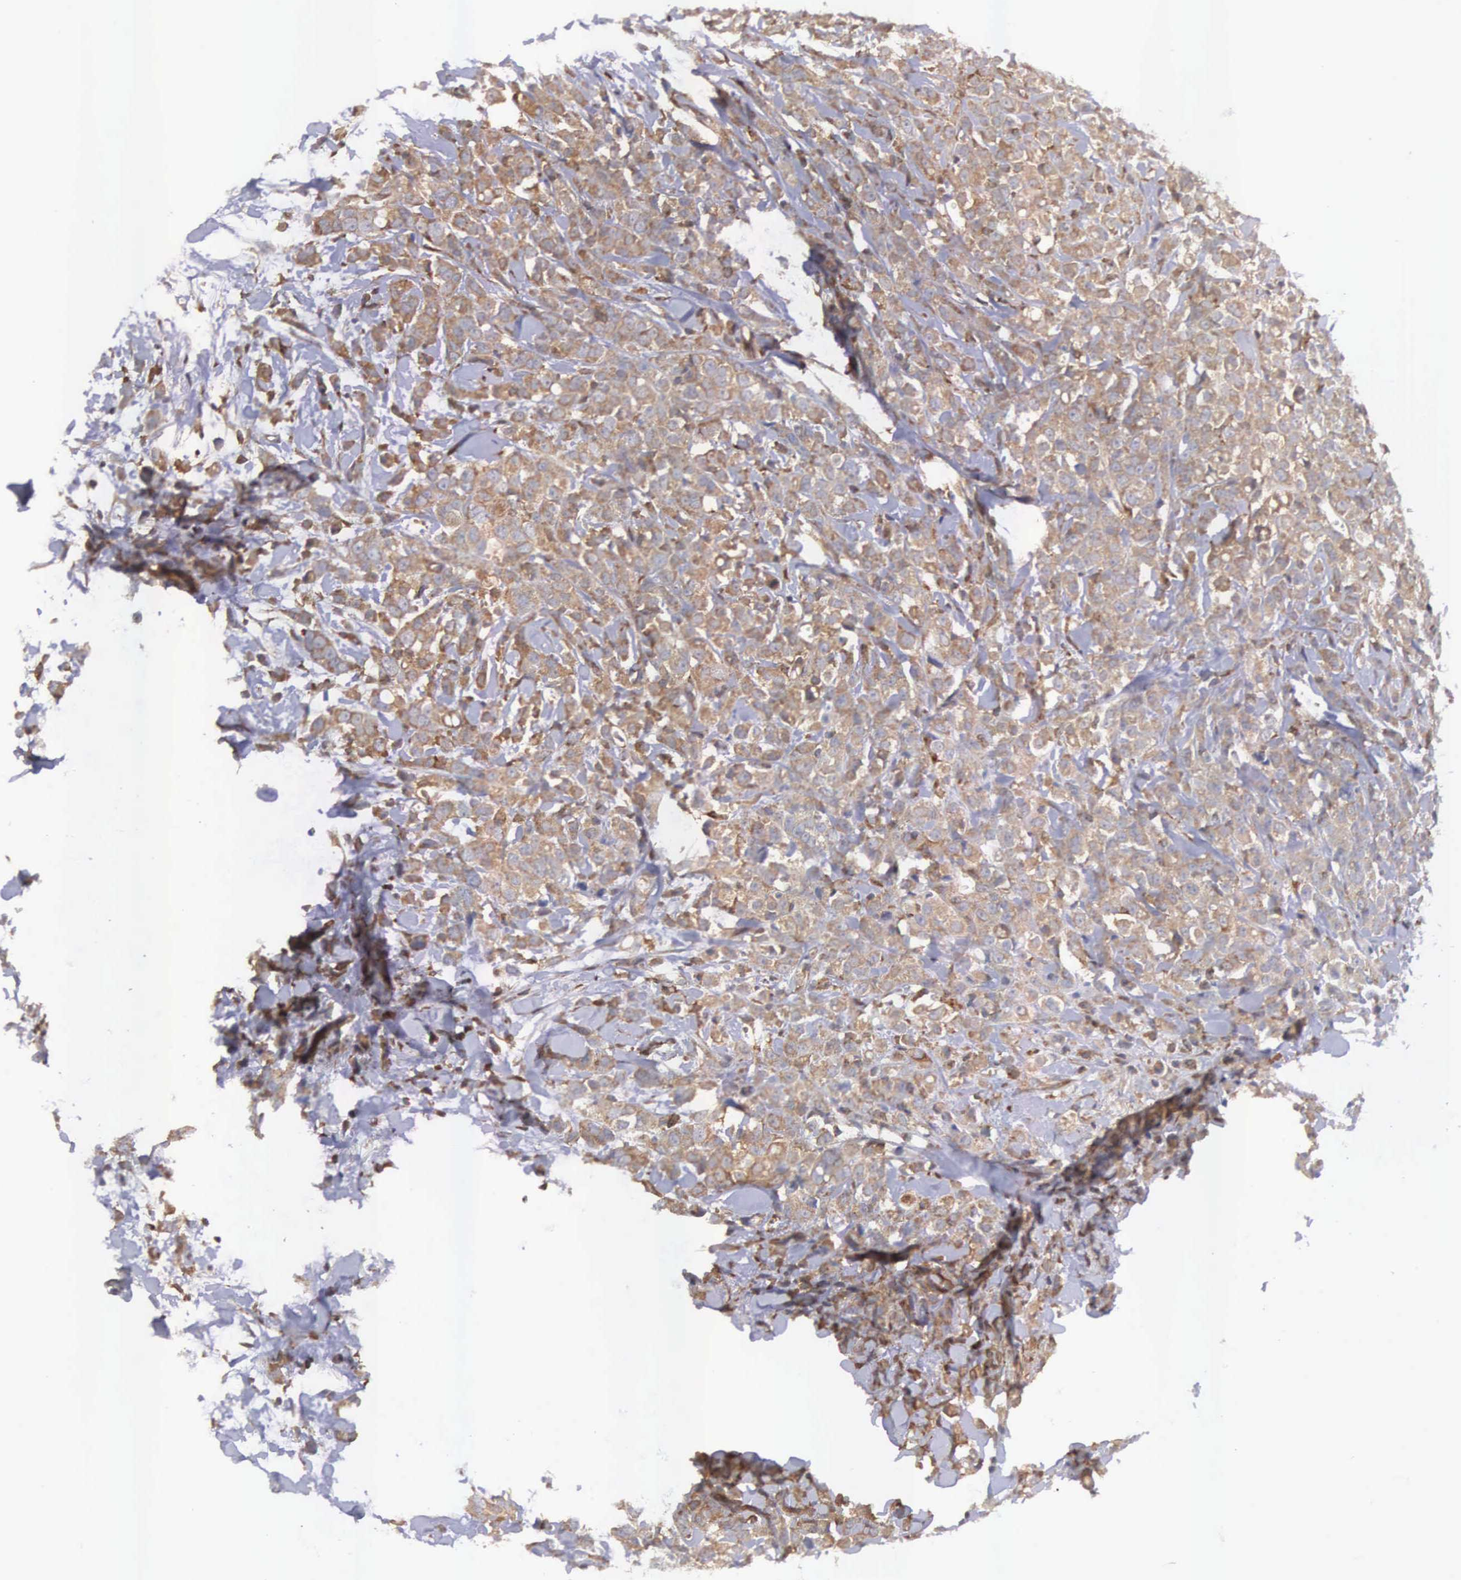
{"staining": {"intensity": "moderate", "quantity": ">75%", "location": "cytoplasmic/membranous"}, "tissue": "breast cancer", "cell_type": "Tumor cells", "image_type": "cancer", "snomed": [{"axis": "morphology", "description": "Lobular carcinoma"}, {"axis": "topography", "description": "Breast"}], "caption": "Brown immunohistochemical staining in human breast lobular carcinoma demonstrates moderate cytoplasmic/membranous expression in approximately >75% of tumor cells.", "gene": "DHRS1", "patient": {"sex": "female", "age": 57}}